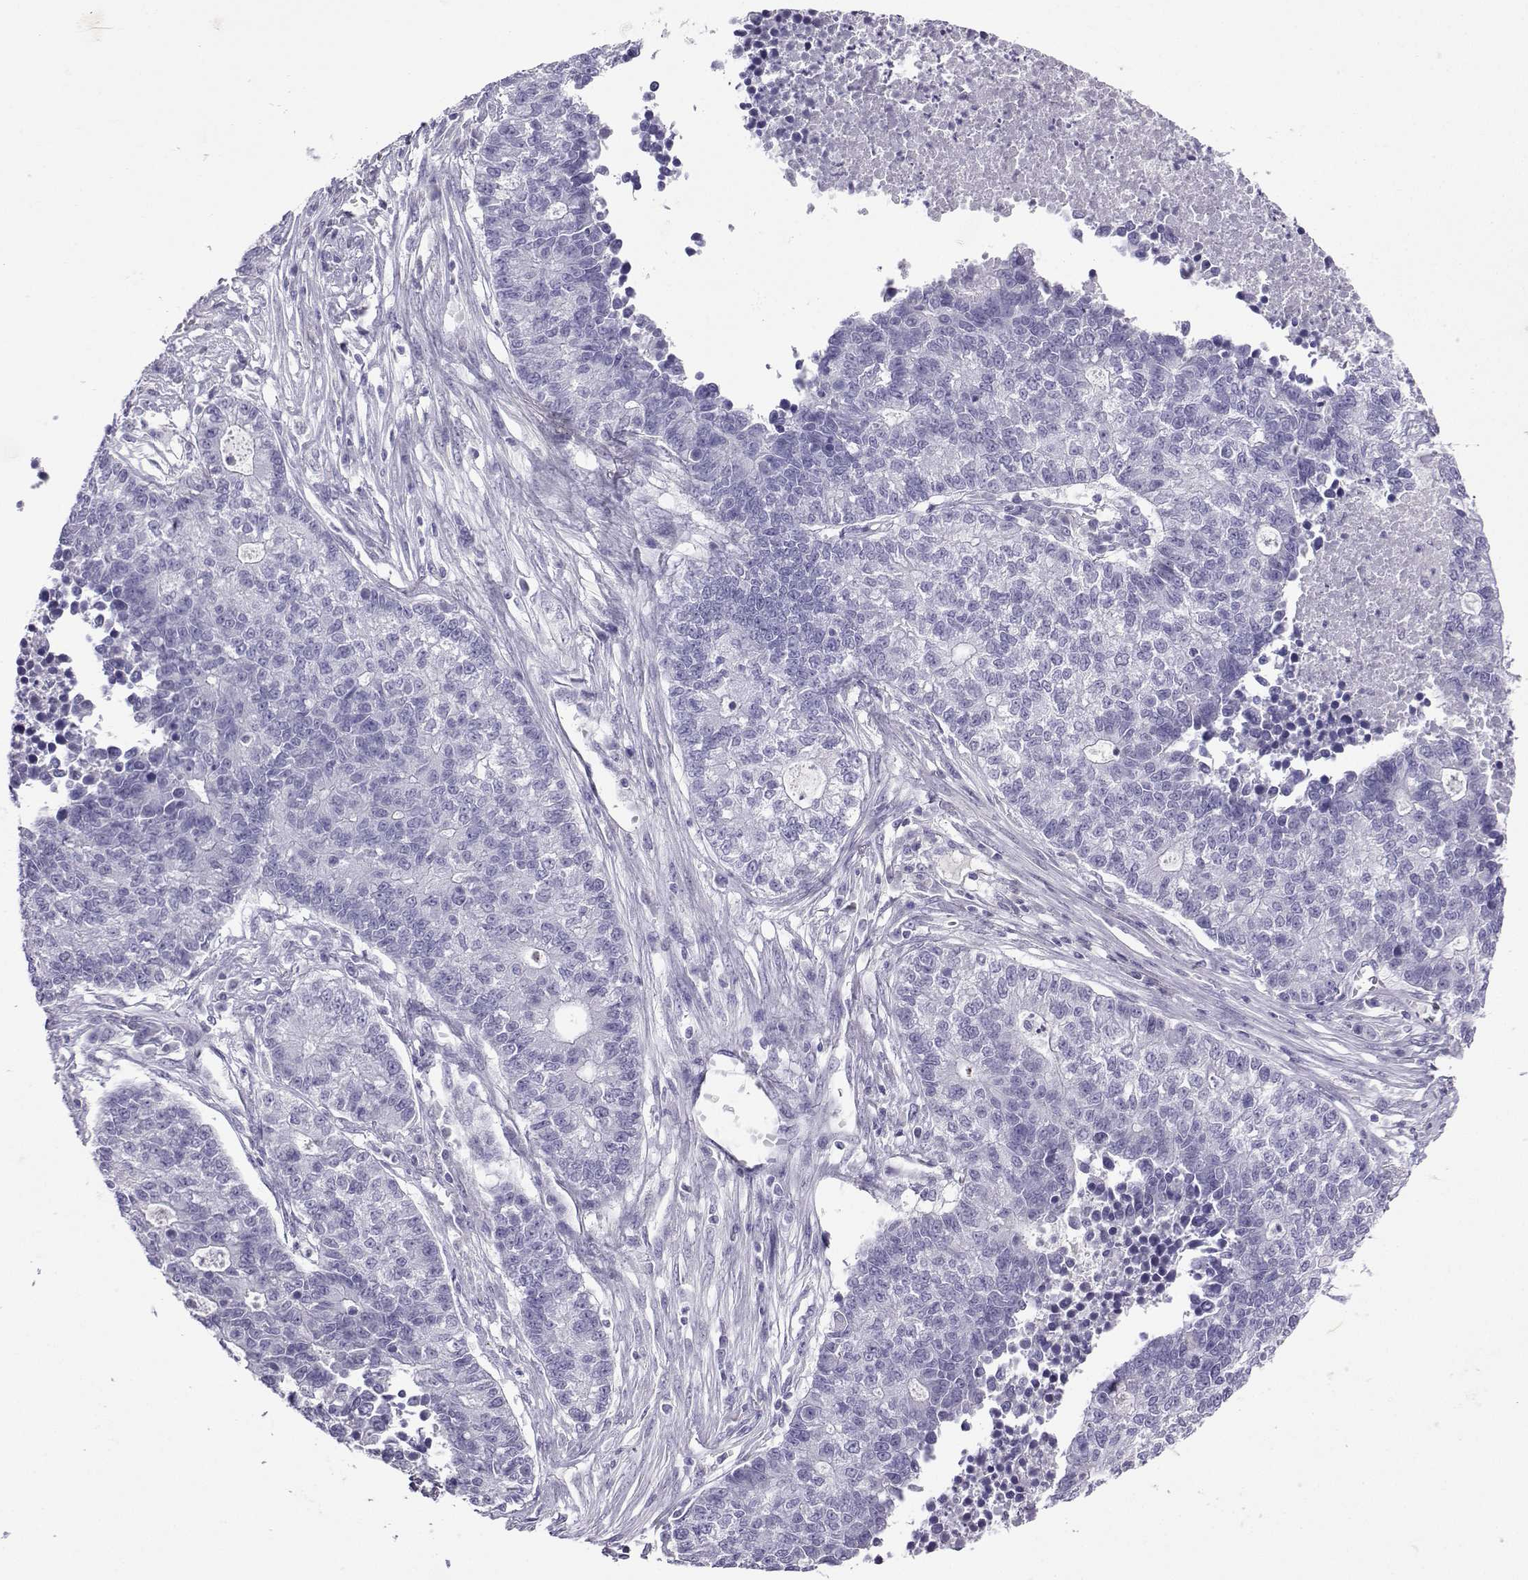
{"staining": {"intensity": "negative", "quantity": "none", "location": "none"}, "tissue": "lung cancer", "cell_type": "Tumor cells", "image_type": "cancer", "snomed": [{"axis": "morphology", "description": "Adenocarcinoma, NOS"}, {"axis": "topography", "description": "Lung"}], "caption": "This histopathology image is of adenocarcinoma (lung) stained with immunohistochemistry to label a protein in brown with the nuclei are counter-stained blue. There is no expression in tumor cells.", "gene": "FBXO24", "patient": {"sex": "male", "age": 57}}